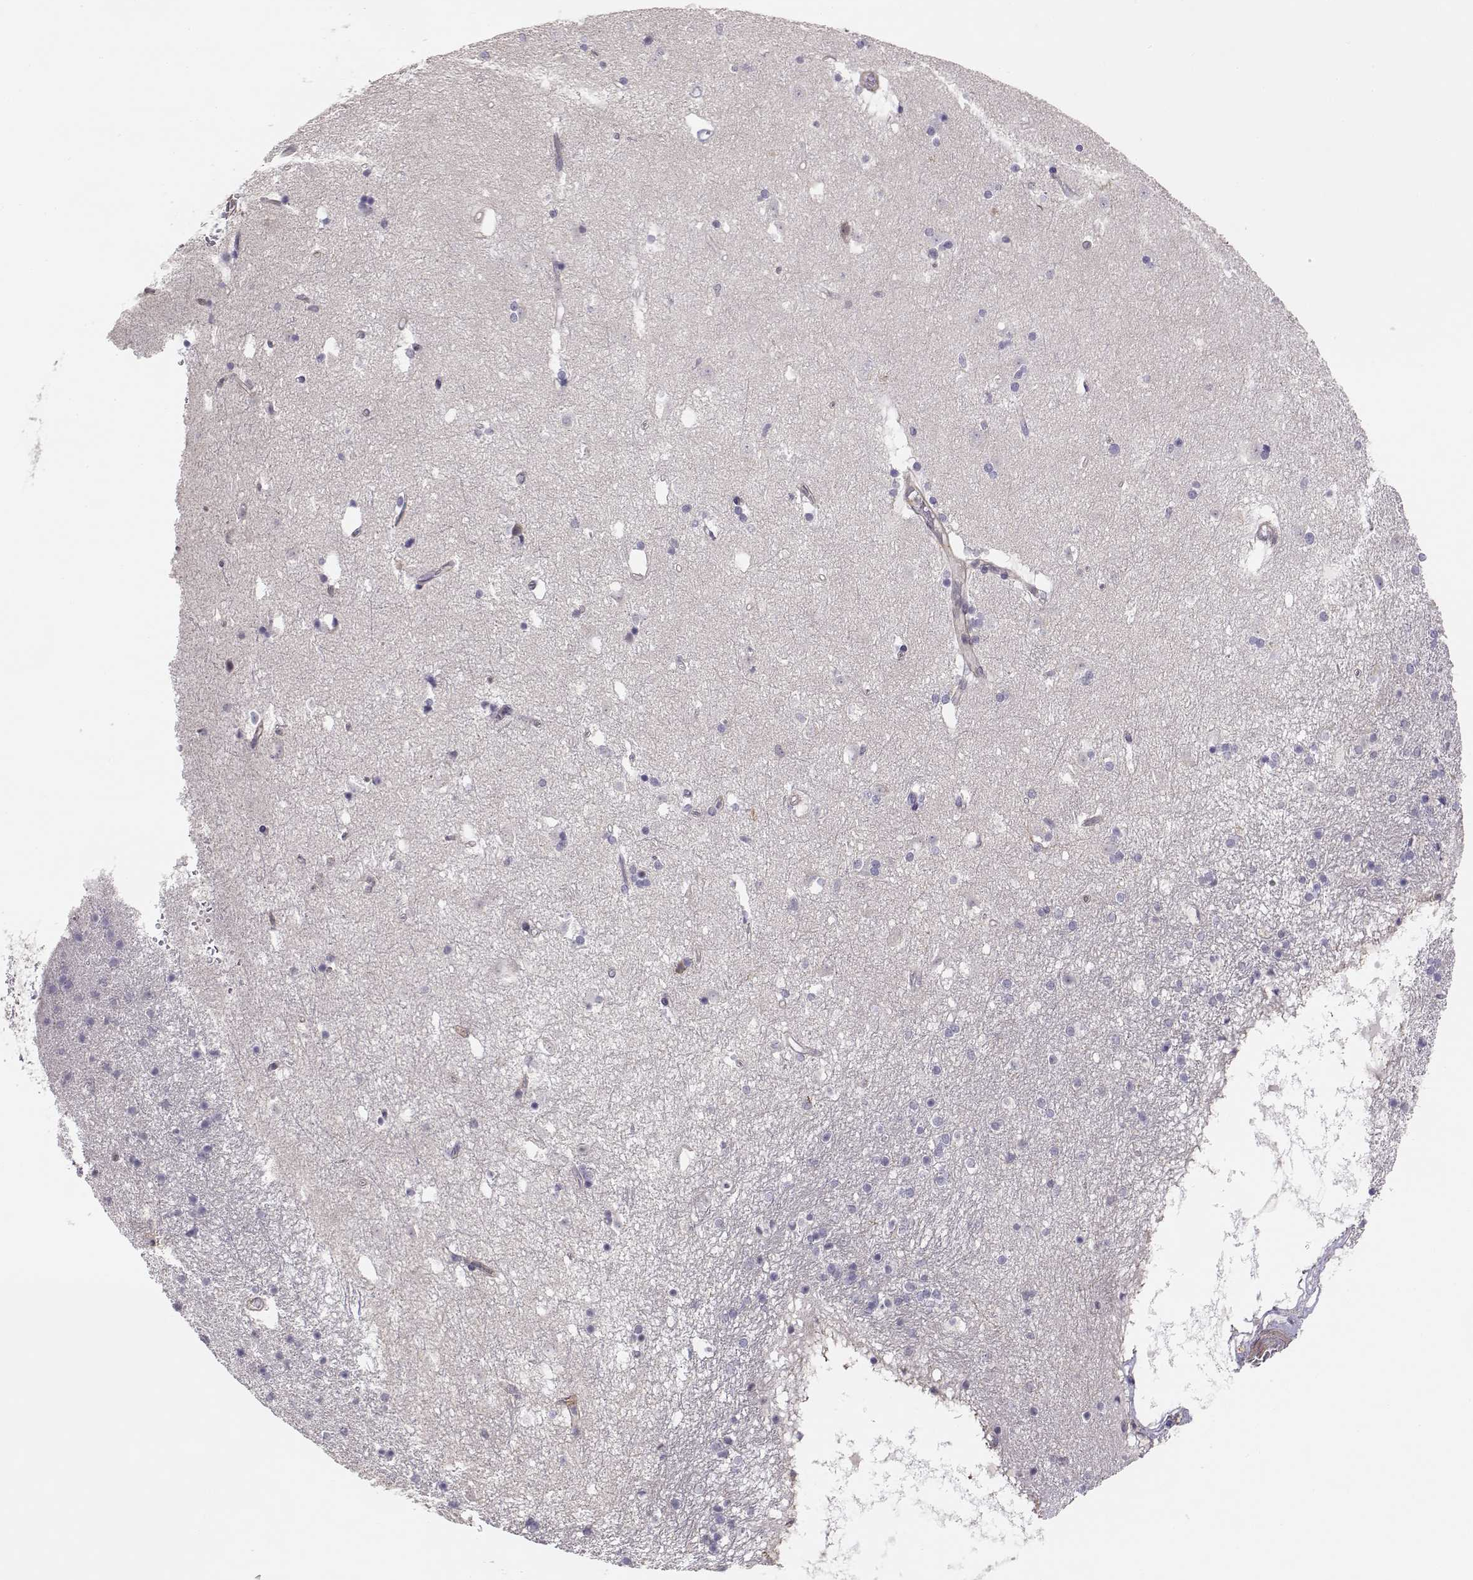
{"staining": {"intensity": "negative", "quantity": "none", "location": "none"}, "tissue": "caudate", "cell_type": "Glial cells", "image_type": "normal", "snomed": [{"axis": "morphology", "description": "Normal tissue, NOS"}, {"axis": "topography", "description": "Lateral ventricle wall"}], "caption": "Caudate stained for a protein using IHC shows no staining glial cells.", "gene": "DAPL1", "patient": {"sex": "male", "age": 51}}